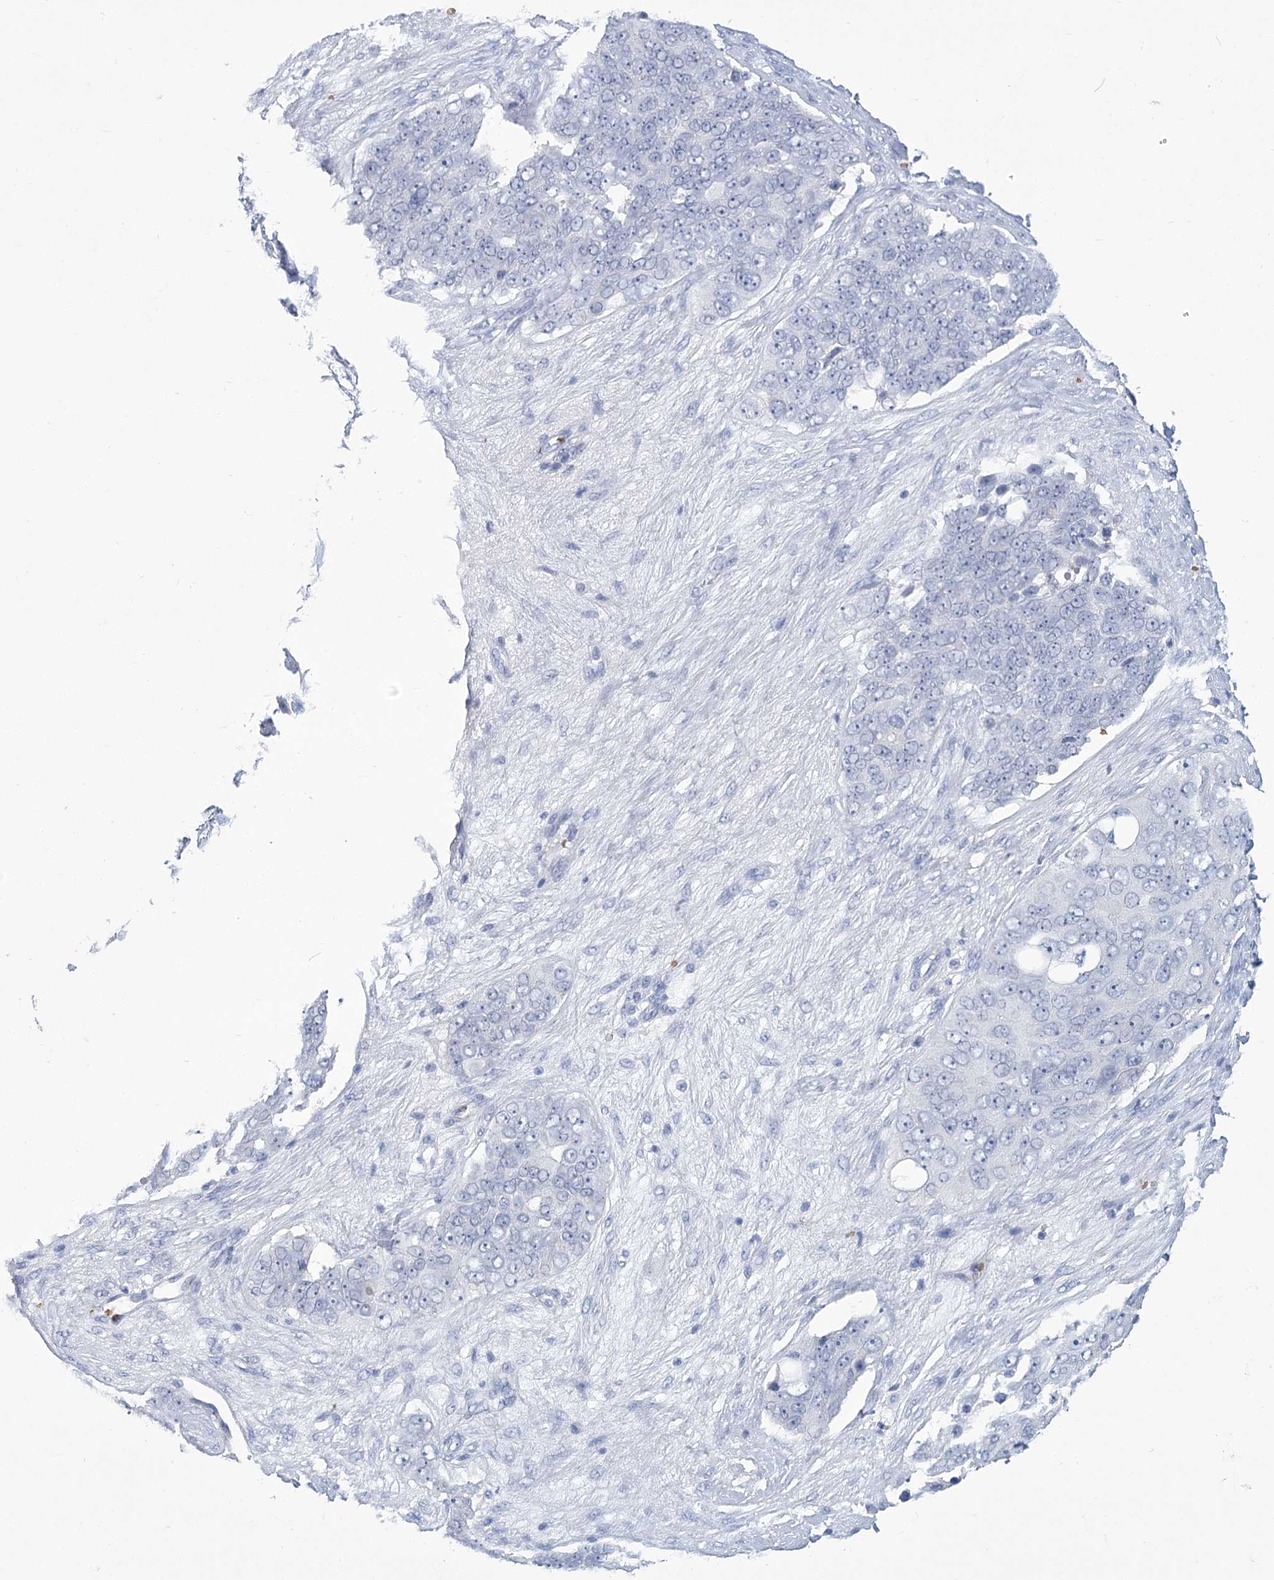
{"staining": {"intensity": "negative", "quantity": "none", "location": "none"}, "tissue": "ovarian cancer", "cell_type": "Tumor cells", "image_type": "cancer", "snomed": [{"axis": "morphology", "description": "Carcinoma, endometroid"}, {"axis": "topography", "description": "Ovary"}], "caption": "Immunohistochemical staining of human ovarian cancer reveals no significant expression in tumor cells.", "gene": "HBA1", "patient": {"sex": "female", "age": 51}}